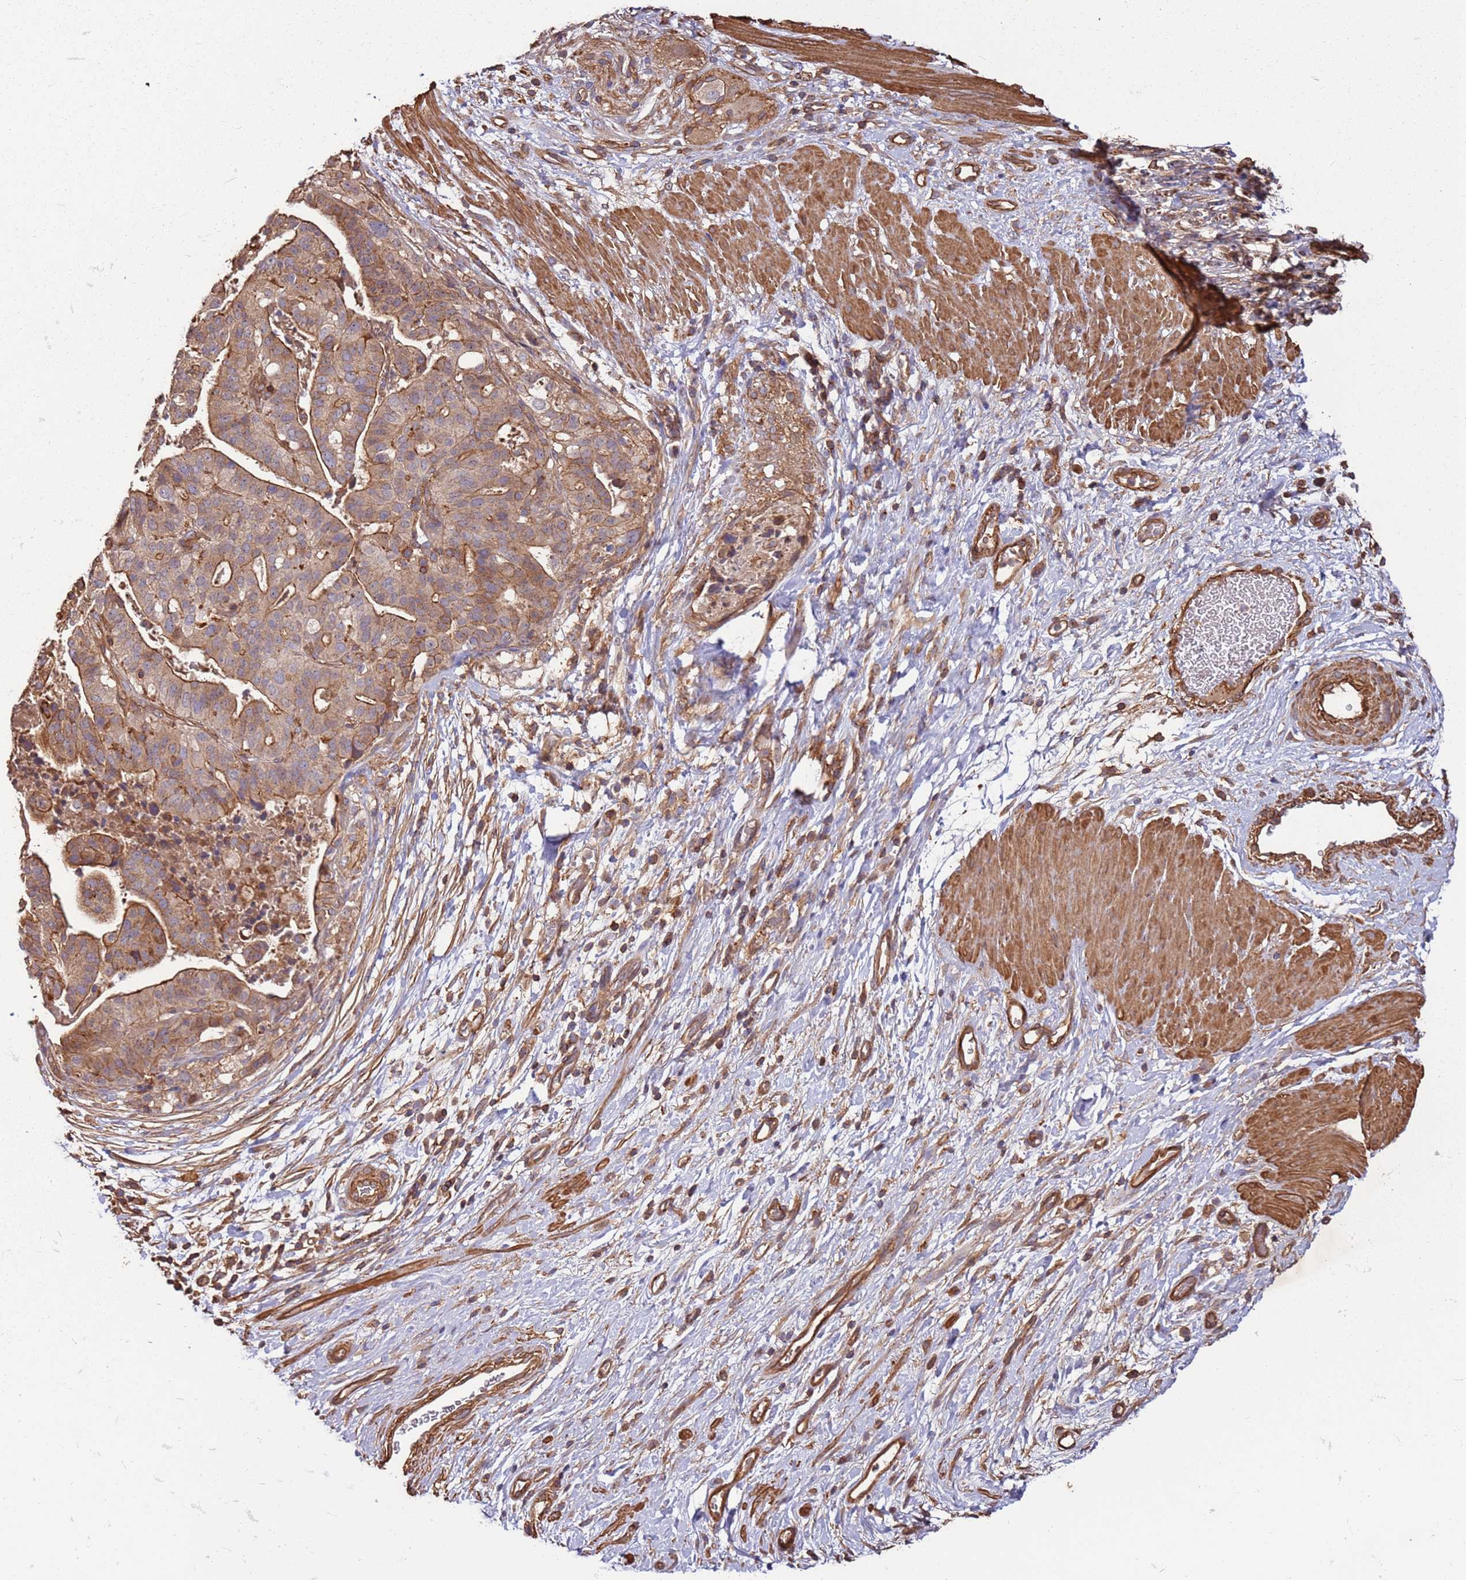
{"staining": {"intensity": "moderate", "quantity": ">75%", "location": "cytoplasmic/membranous"}, "tissue": "stomach cancer", "cell_type": "Tumor cells", "image_type": "cancer", "snomed": [{"axis": "morphology", "description": "Adenocarcinoma, NOS"}, {"axis": "topography", "description": "Stomach"}], "caption": "Human adenocarcinoma (stomach) stained with a protein marker reveals moderate staining in tumor cells.", "gene": "ACVR2A", "patient": {"sex": "male", "age": 48}}